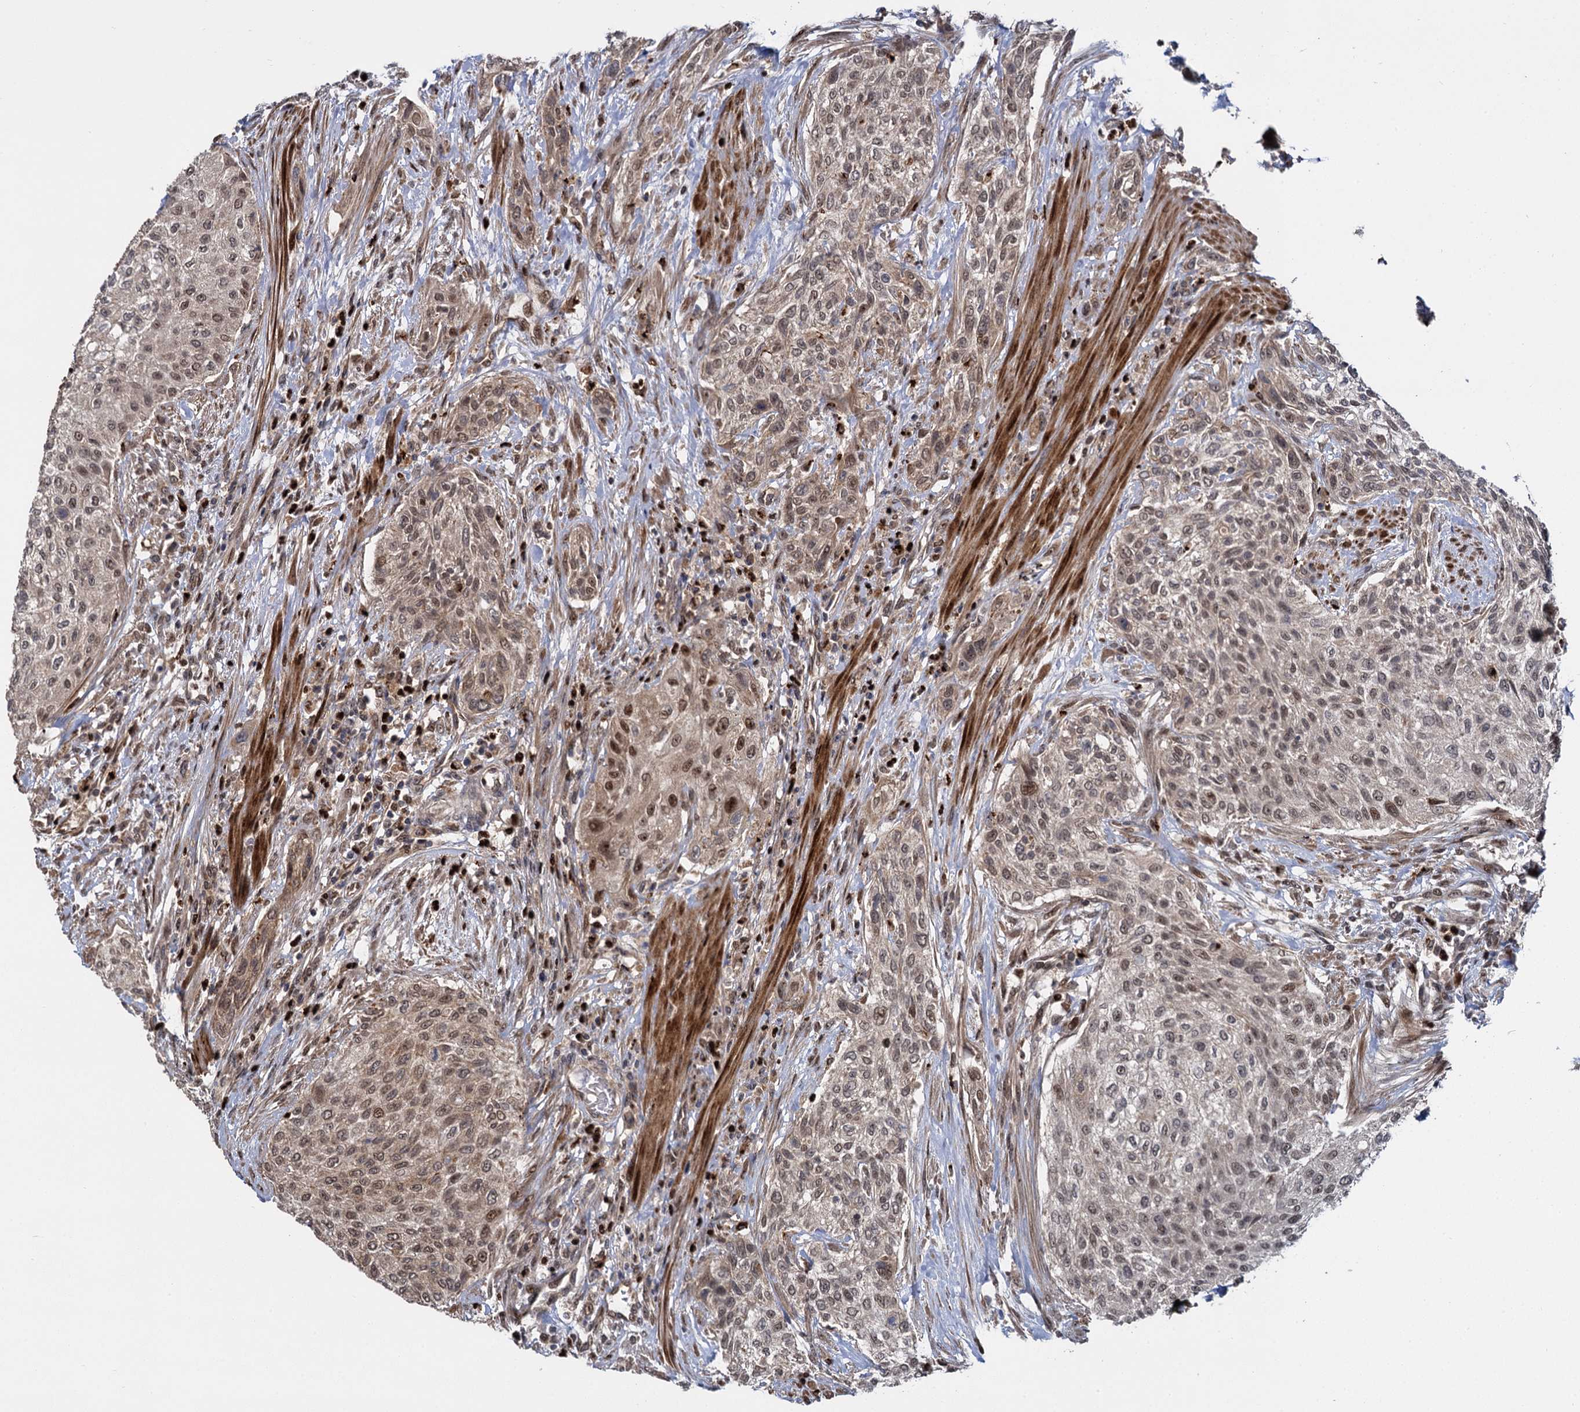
{"staining": {"intensity": "weak", "quantity": "25%-75%", "location": "cytoplasmic/membranous,nuclear"}, "tissue": "urothelial cancer", "cell_type": "Tumor cells", "image_type": "cancer", "snomed": [{"axis": "morphology", "description": "Normal tissue, NOS"}, {"axis": "morphology", "description": "Urothelial carcinoma, NOS"}, {"axis": "topography", "description": "Urinary bladder"}, {"axis": "topography", "description": "Peripheral nerve tissue"}], "caption": "IHC image of transitional cell carcinoma stained for a protein (brown), which displays low levels of weak cytoplasmic/membranous and nuclear staining in about 25%-75% of tumor cells.", "gene": "GAL3ST4", "patient": {"sex": "male", "age": 35}}